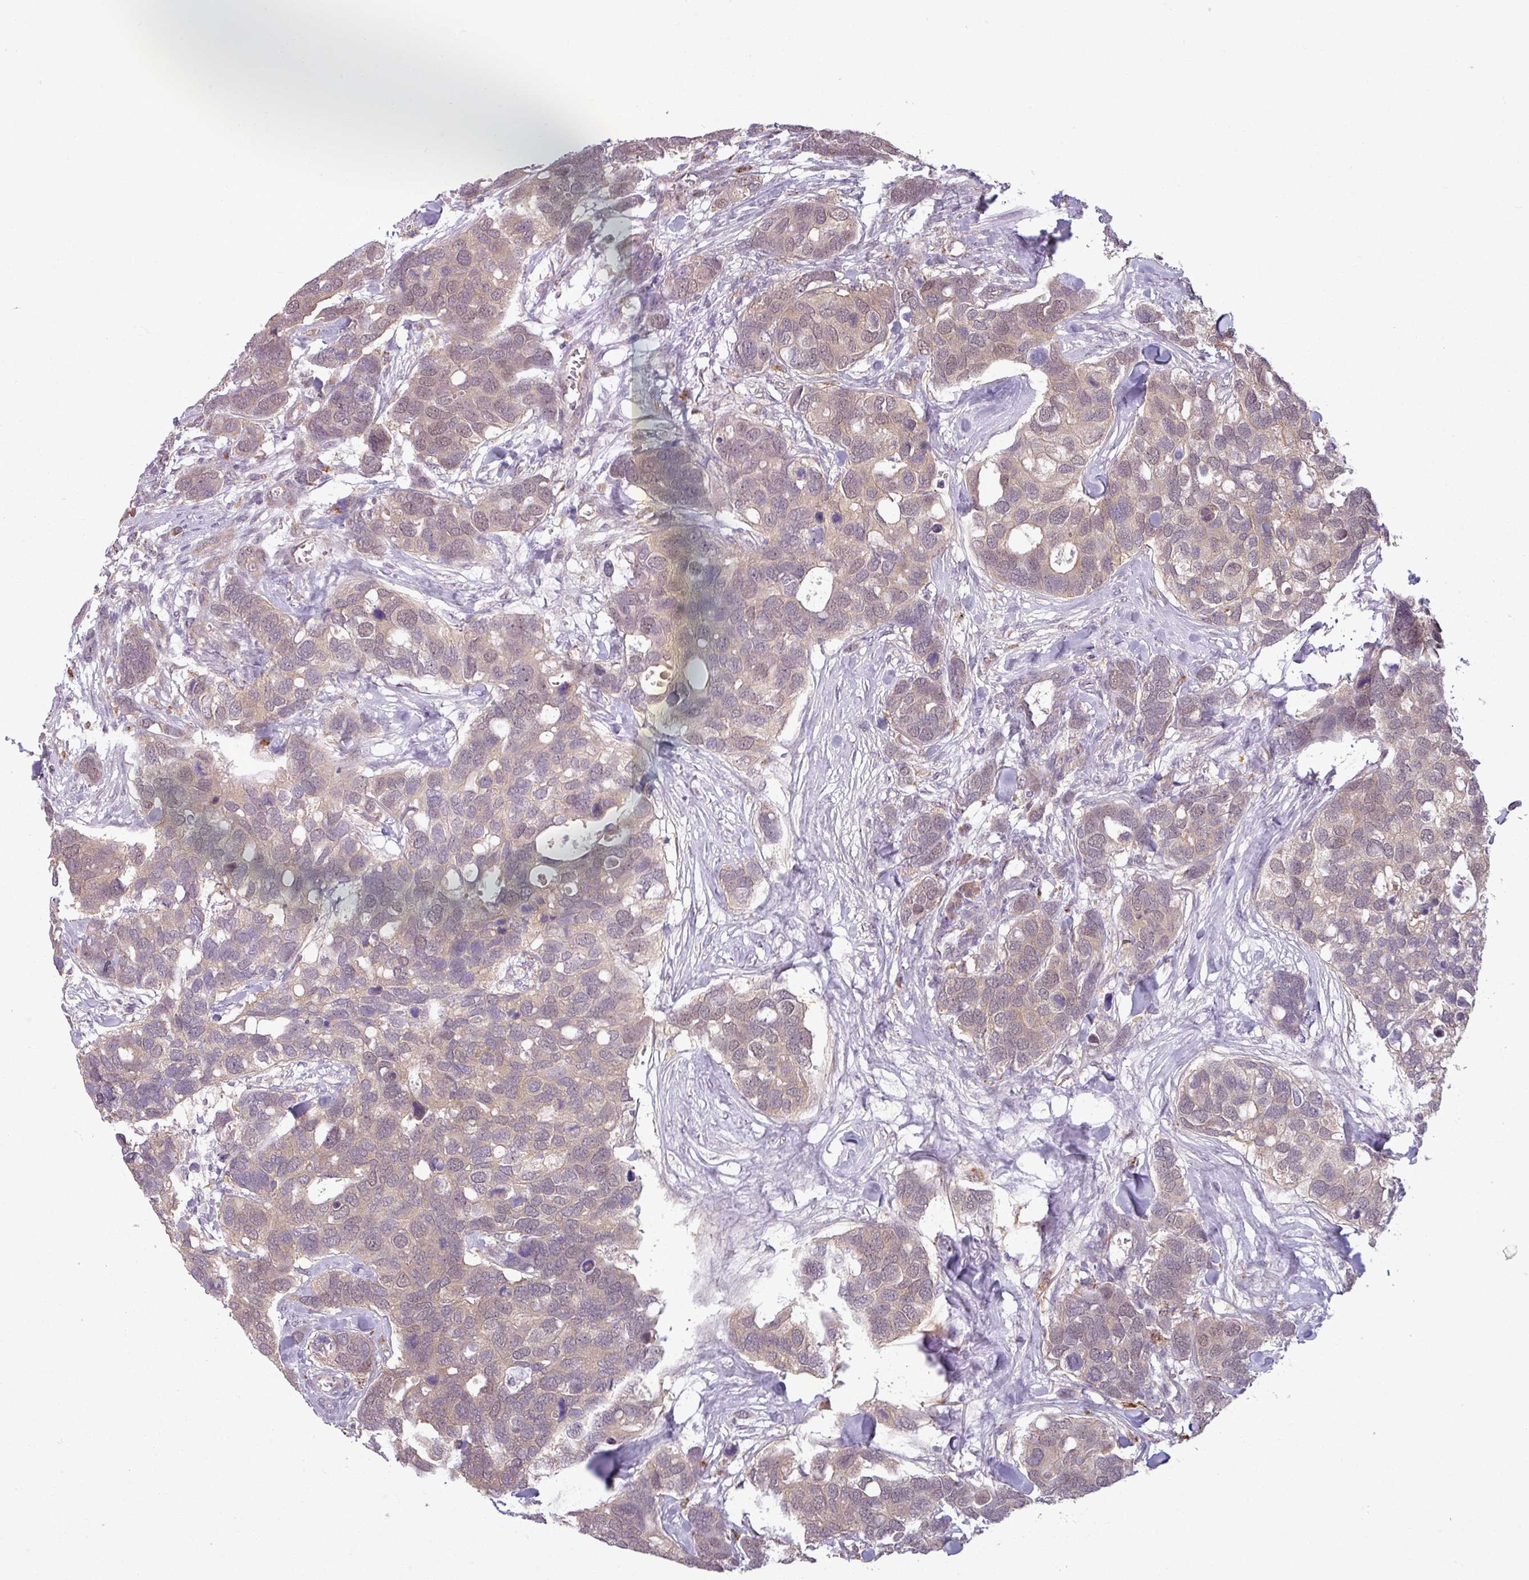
{"staining": {"intensity": "weak", "quantity": ">75%", "location": "cytoplasmic/membranous,nuclear"}, "tissue": "breast cancer", "cell_type": "Tumor cells", "image_type": "cancer", "snomed": [{"axis": "morphology", "description": "Duct carcinoma"}, {"axis": "topography", "description": "Breast"}], "caption": "Breast cancer (infiltrating ductal carcinoma) stained with IHC demonstrates weak cytoplasmic/membranous and nuclear expression in about >75% of tumor cells. (IHC, brightfield microscopy, high magnification).", "gene": "CCDC144A", "patient": {"sex": "female", "age": 83}}